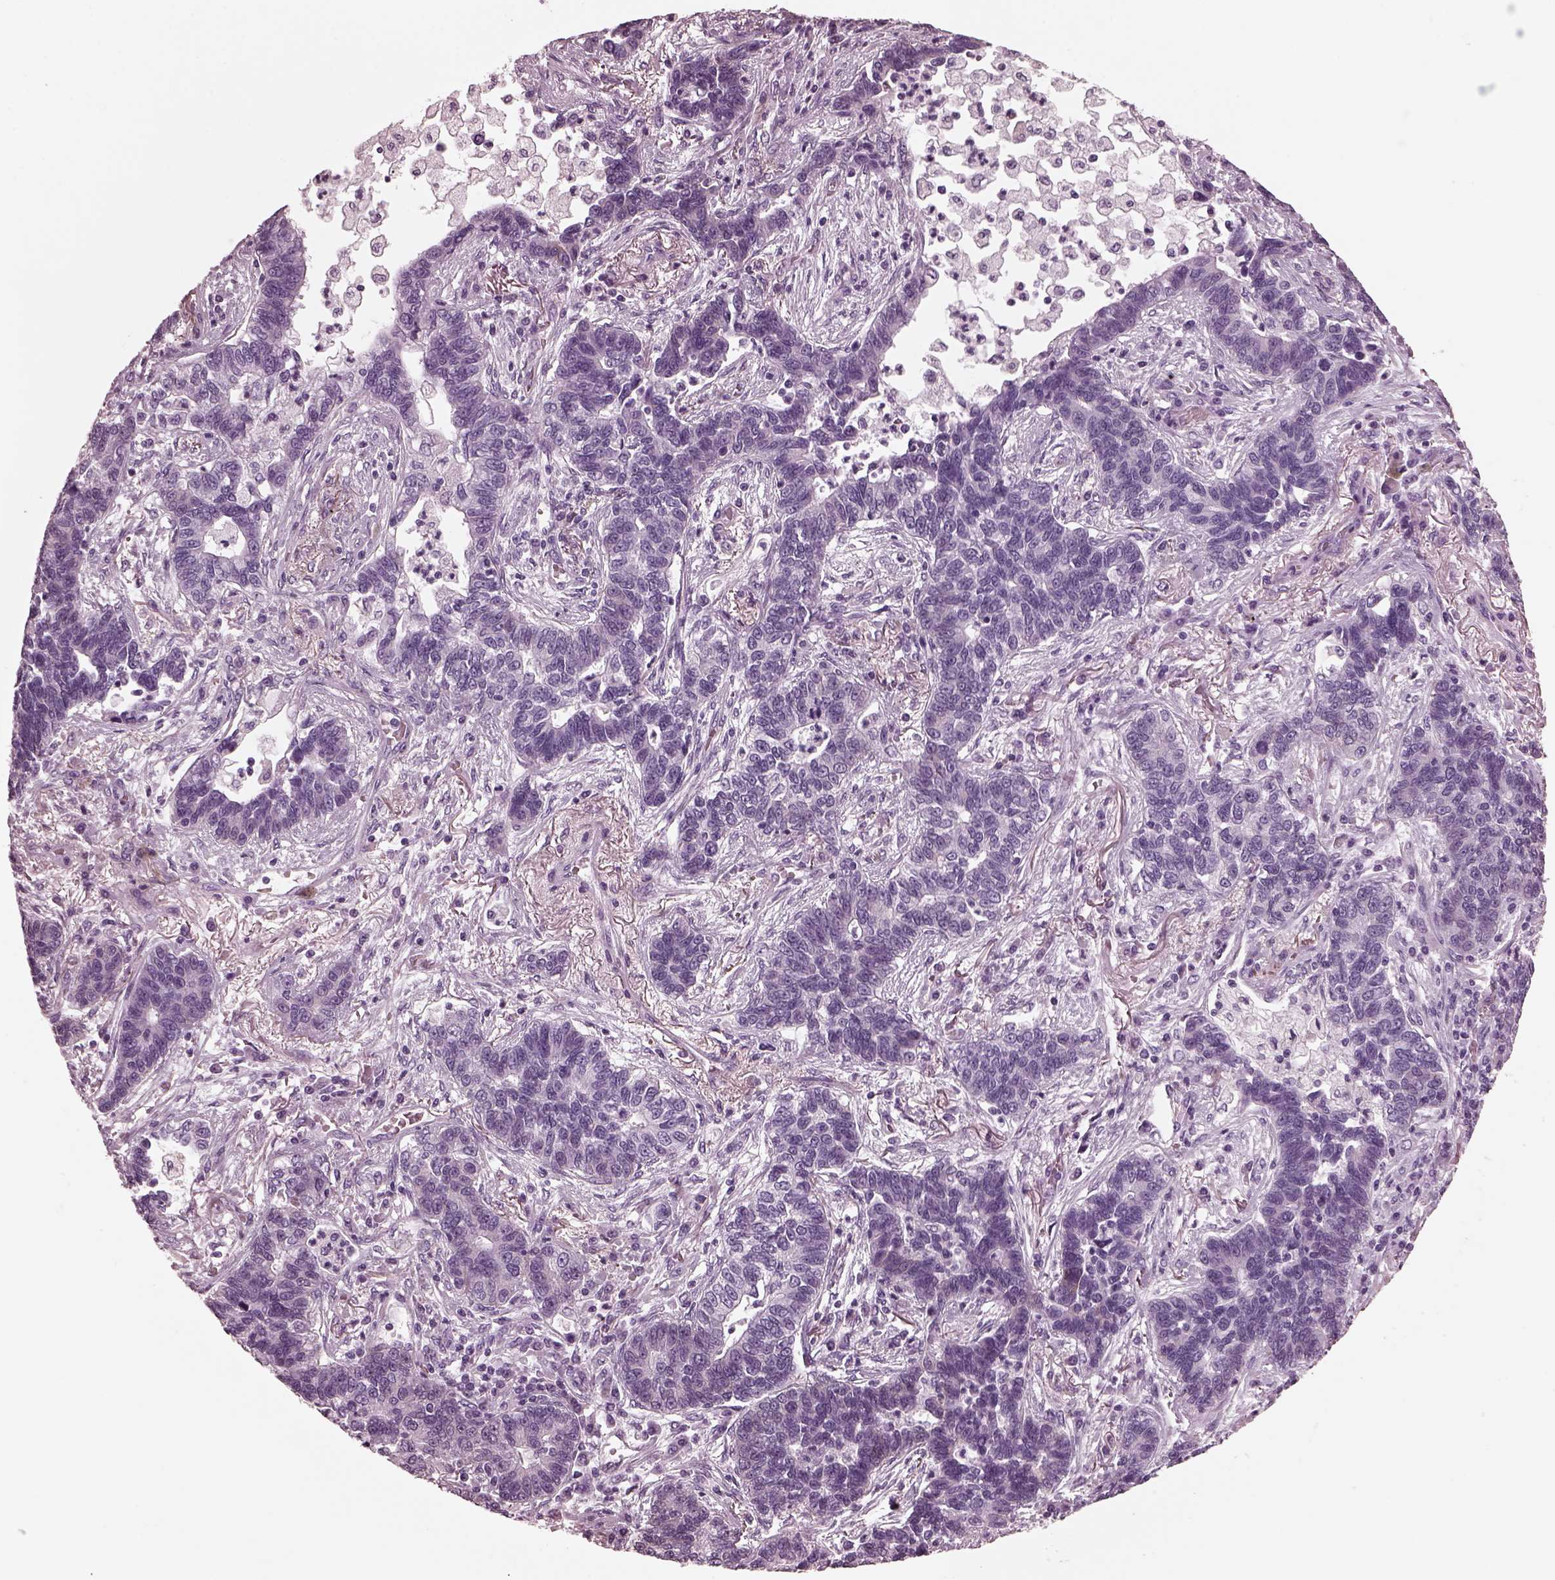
{"staining": {"intensity": "negative", "quantity": "none", "location": "none"}, "tissue": "lung cancer", "cell_type": "Tumor cells", "image_type": "cancer", "snomed": [{"axis": "morphology", "description": "Adenocarcinoma, NOS"}, {"axis": "topography", "description": "Lung"}], "caption": "Photomicrograph shows no significant protein positivity in tumor cells of lung adenocarcinoma.", "gene": "CGA", "patient": {"sex": "female", "age": 57}}